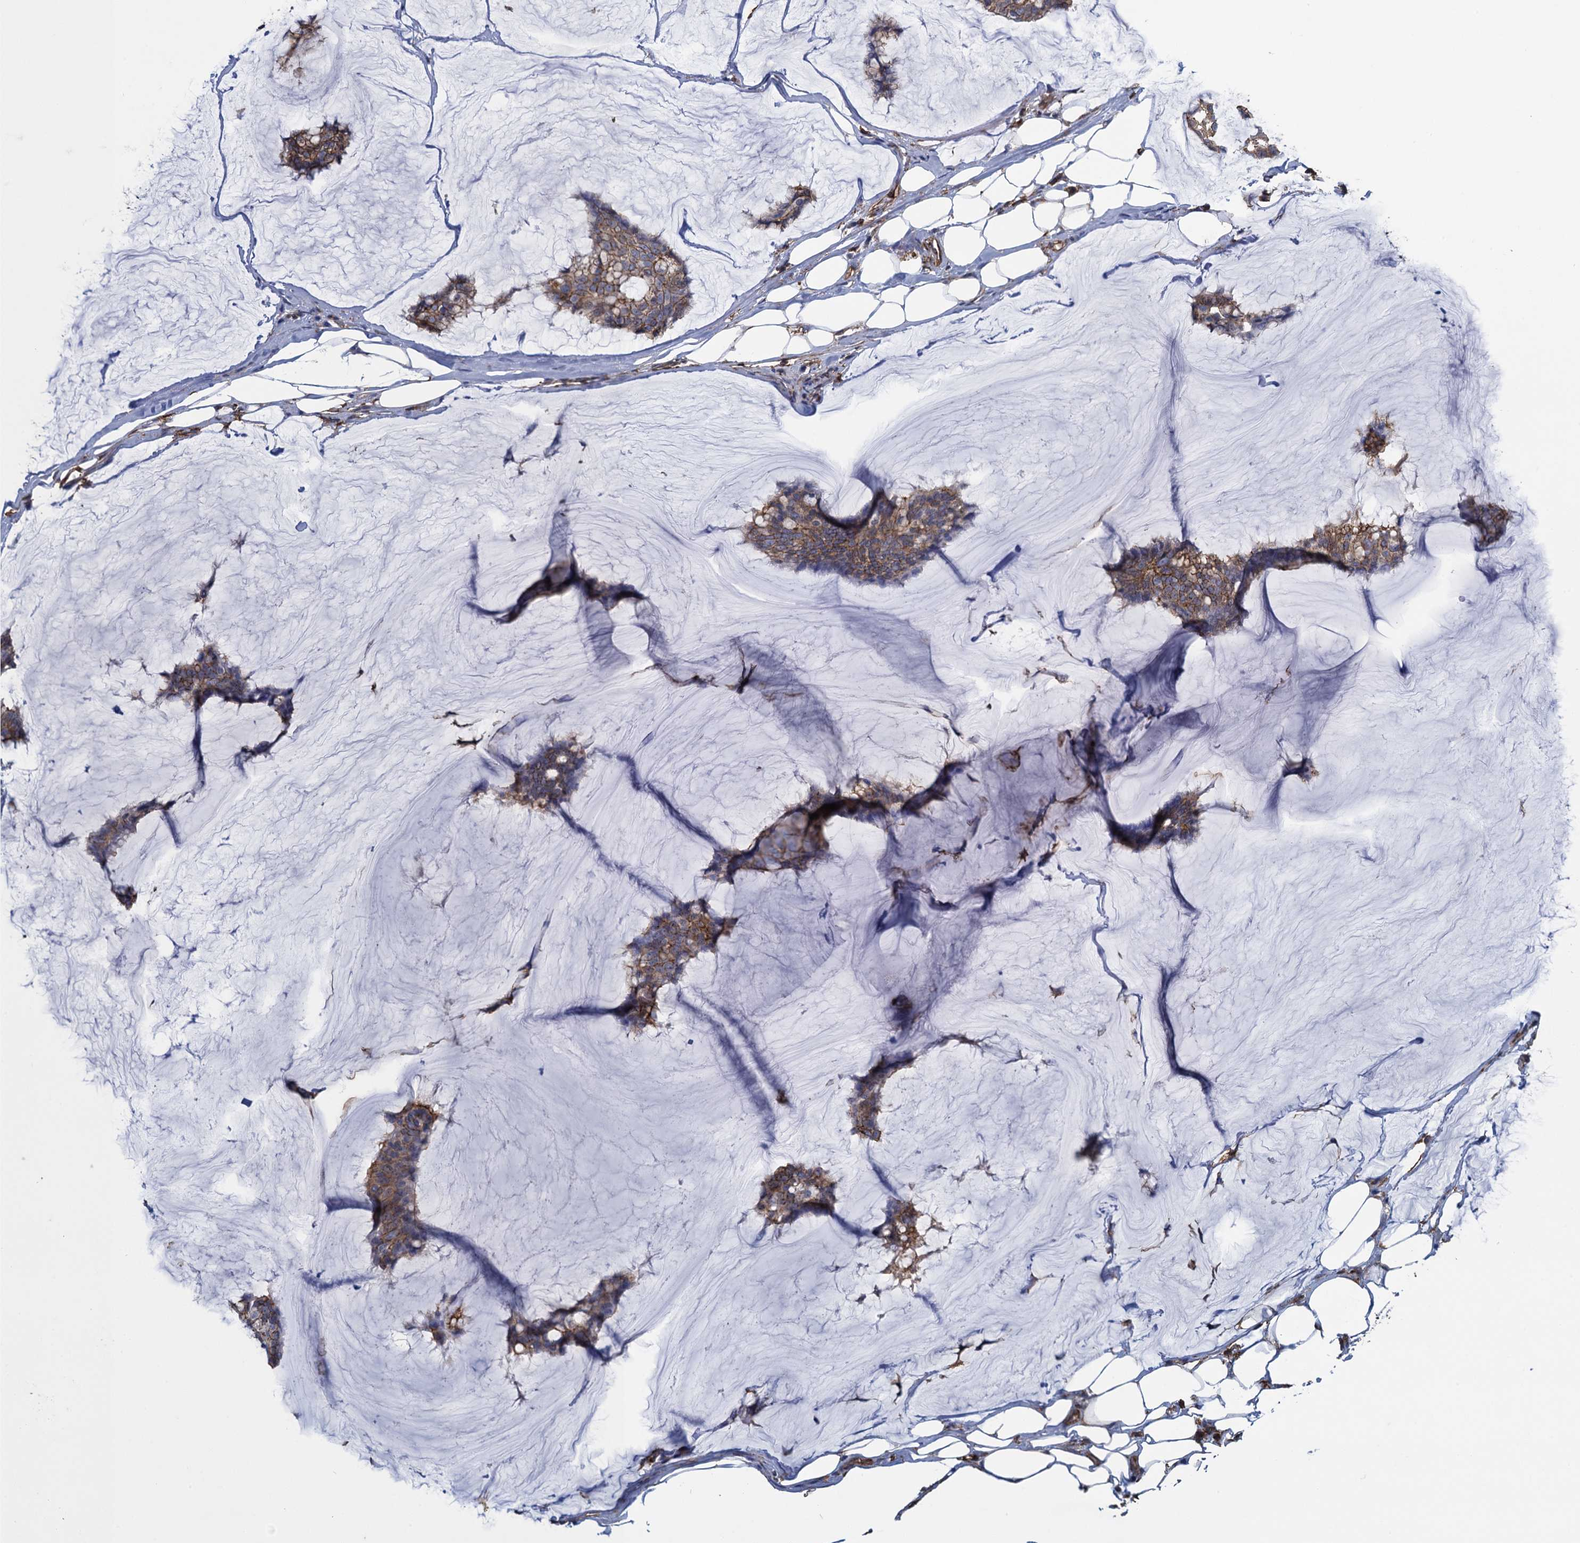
{"staining": {"intensity": "moderate", "quantity": ">75%", "location": "cytoplasmic/membranous"}, "tissue": "breast cancer", "cell_type": "Tumor cells", "image_type": "cancer", "snomed": [{"axis": "morphology", "description": "Duct carcinoma"}, {"axis": "topography", "description": "Breast"}], "caption": "A brown stain shows moderate cytoplasmic/membranous staining of a protein in human breast invasive ductal carcinoma tumor cells.", "gene": "PROSER2", "patient": {"sex": "female", "age": 93}}